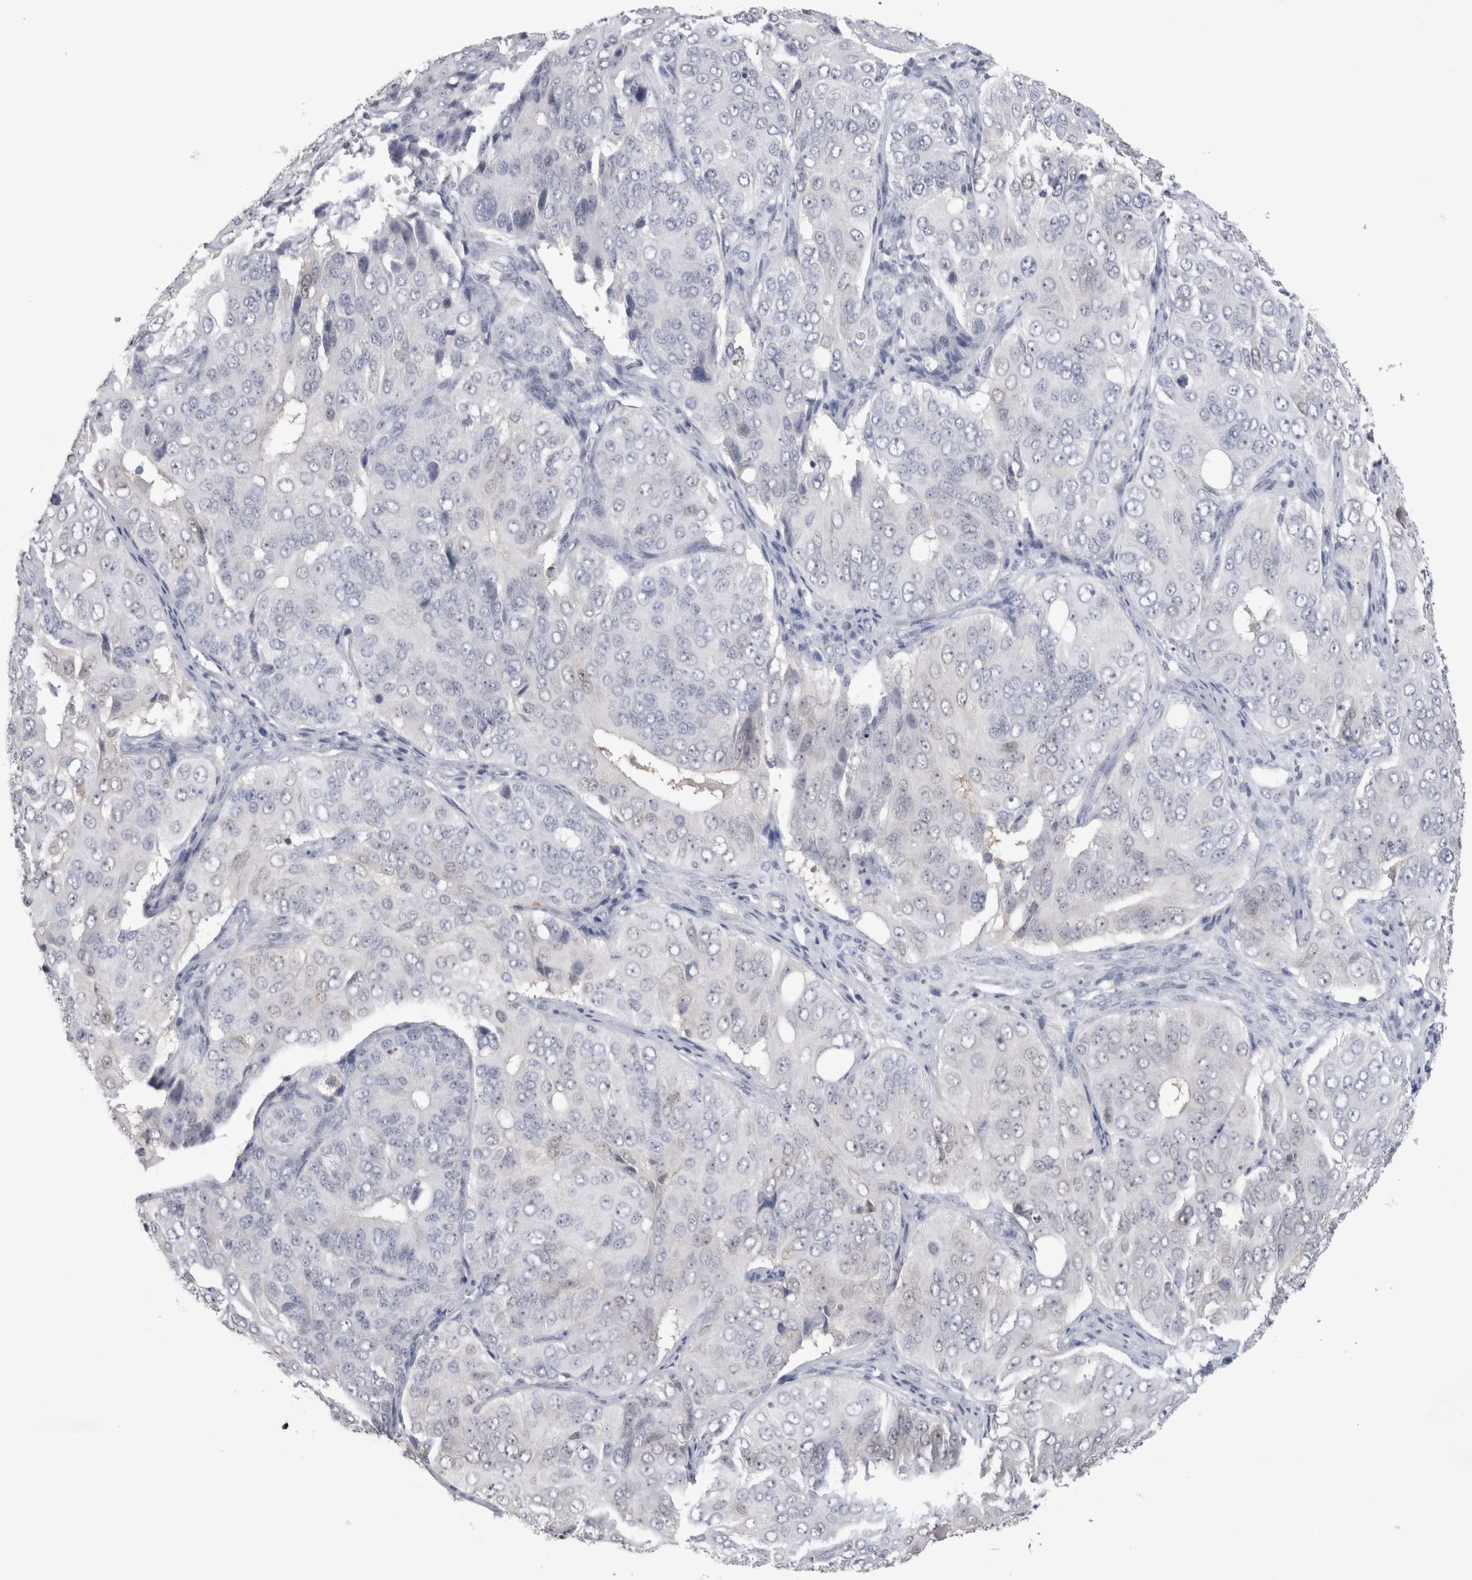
{"staining": {"intensity": "negative", "quantity": "none", "location": "none"}, "tissue": "ovarian cancer", "cell_type": "Tumor cells", "image_type": "cancer", "snomed": [{"axis": "morphology", "description": "Carcinoma, endometroid"}, {"axis": "topography", "description": "Ovary"}], "caption": "High magnification brightfield microscopy of ovarian cancer (endometroid carcinoma) stained with DAB (brown) and counterstained with hematoxylin (blue): tumor cells show no significant expression. (Brightfield microscopy of DAB immunohistochemistry at high magnification).", "gene": "SUCNR1", "patient": {"sex": "female", "age": 51}}